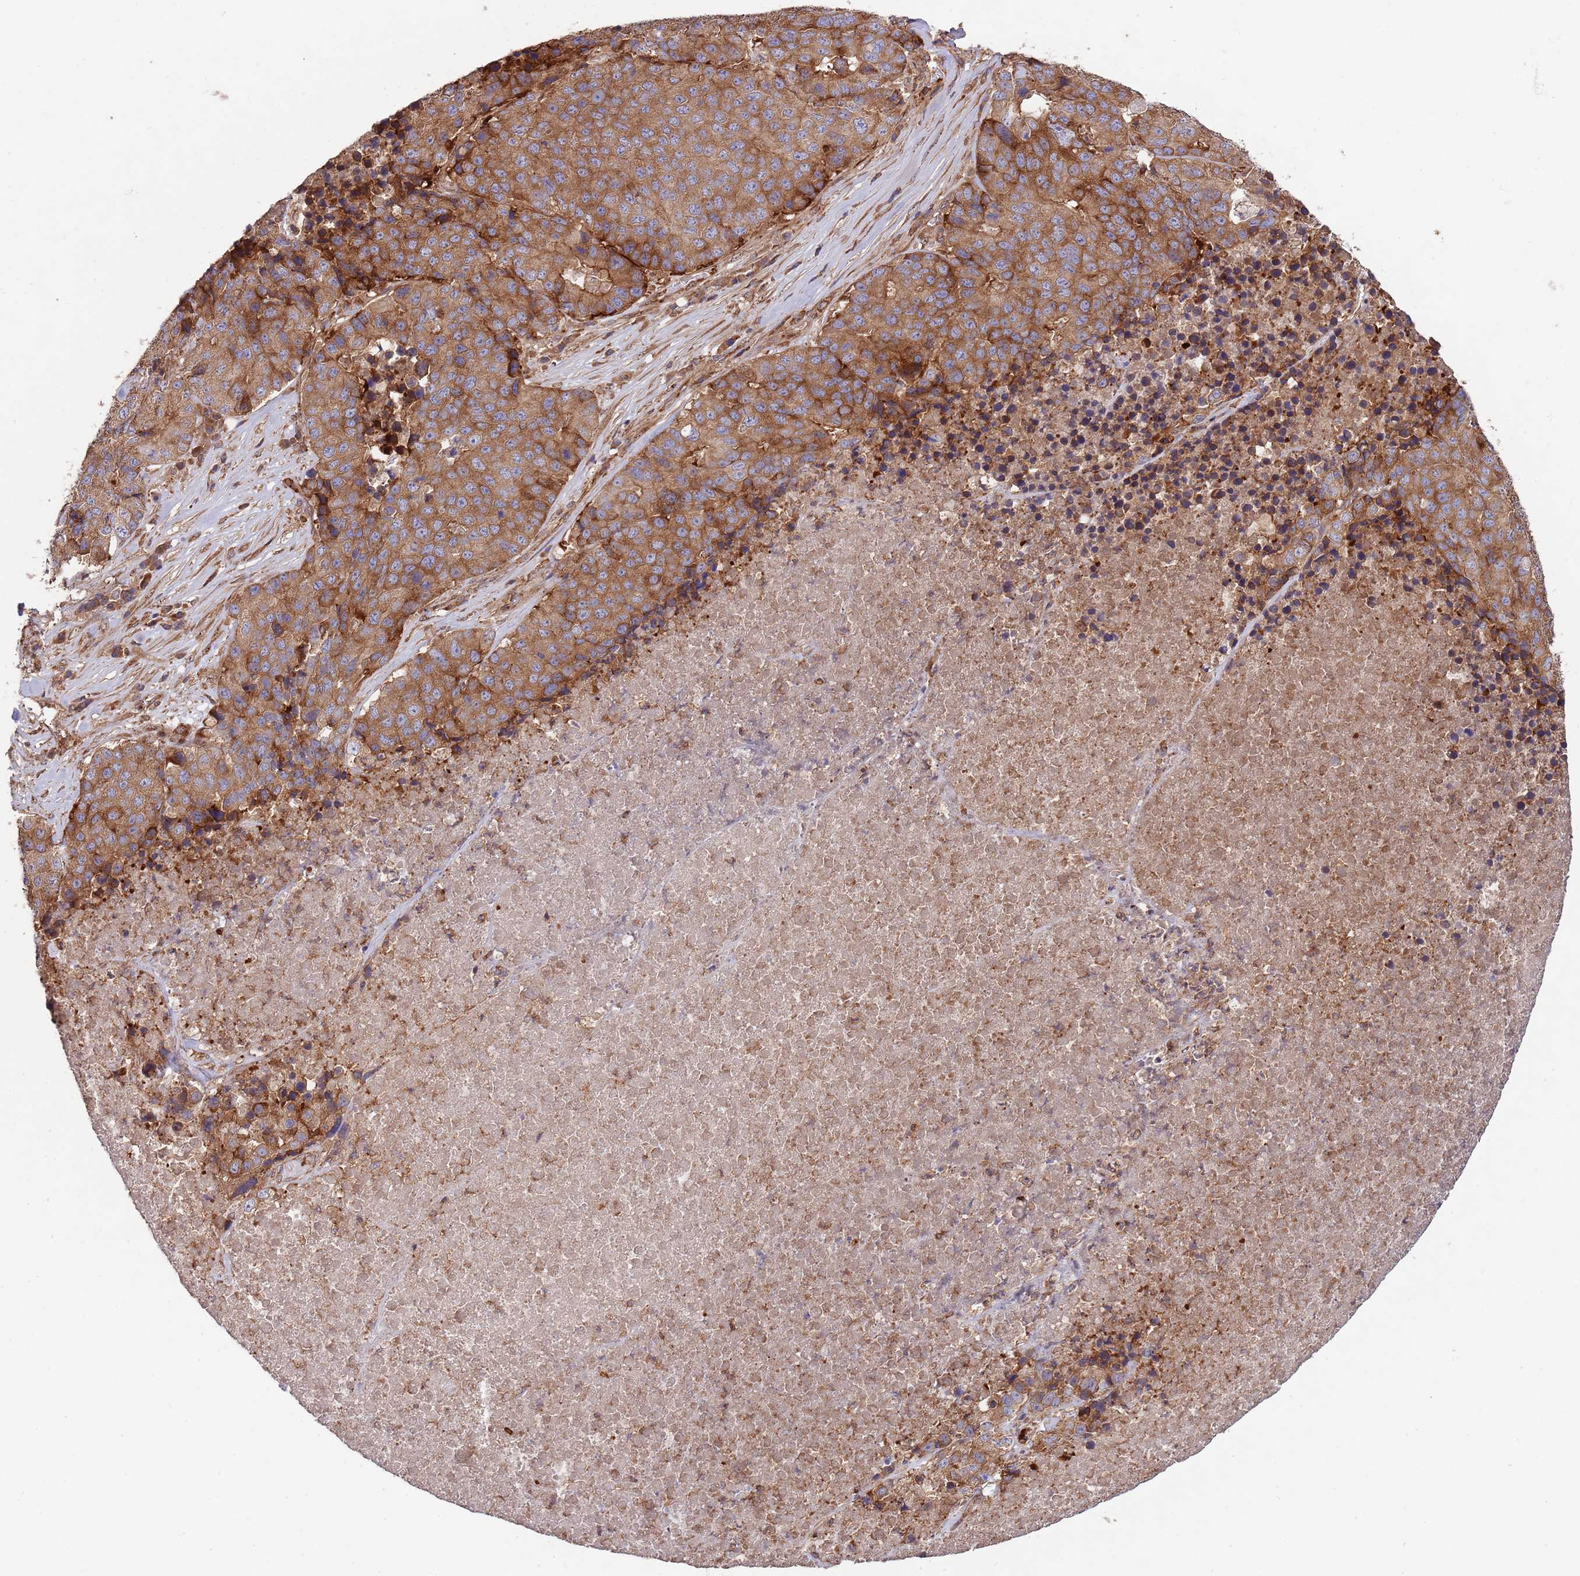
{"staining": {"intensity": "moderate", "quantity": ">75%", "location": "cytoplasmic/membranous"}, "tissue": "stomach cancer", "cell_type": "Tumor cells", "image_type": "cancer", "snomed": [{"axis": "morphology", "description": "Adenocarcinoma, NOS"}, {"axis": "topography", "description": "Stomach"}], "caption": "IHC image of neoplastic tissue: human adenocarcinoma (stomach) stained using immunohistochemistry demonstrates medium levels of moderate protein expression localized specifically in the cytoplasmic/membranous of tumor cells, appearing as a cytoplasmic/membranous brown color.", "gene": "RNF19B", "patient": {"sex": "male", "age": 71}}